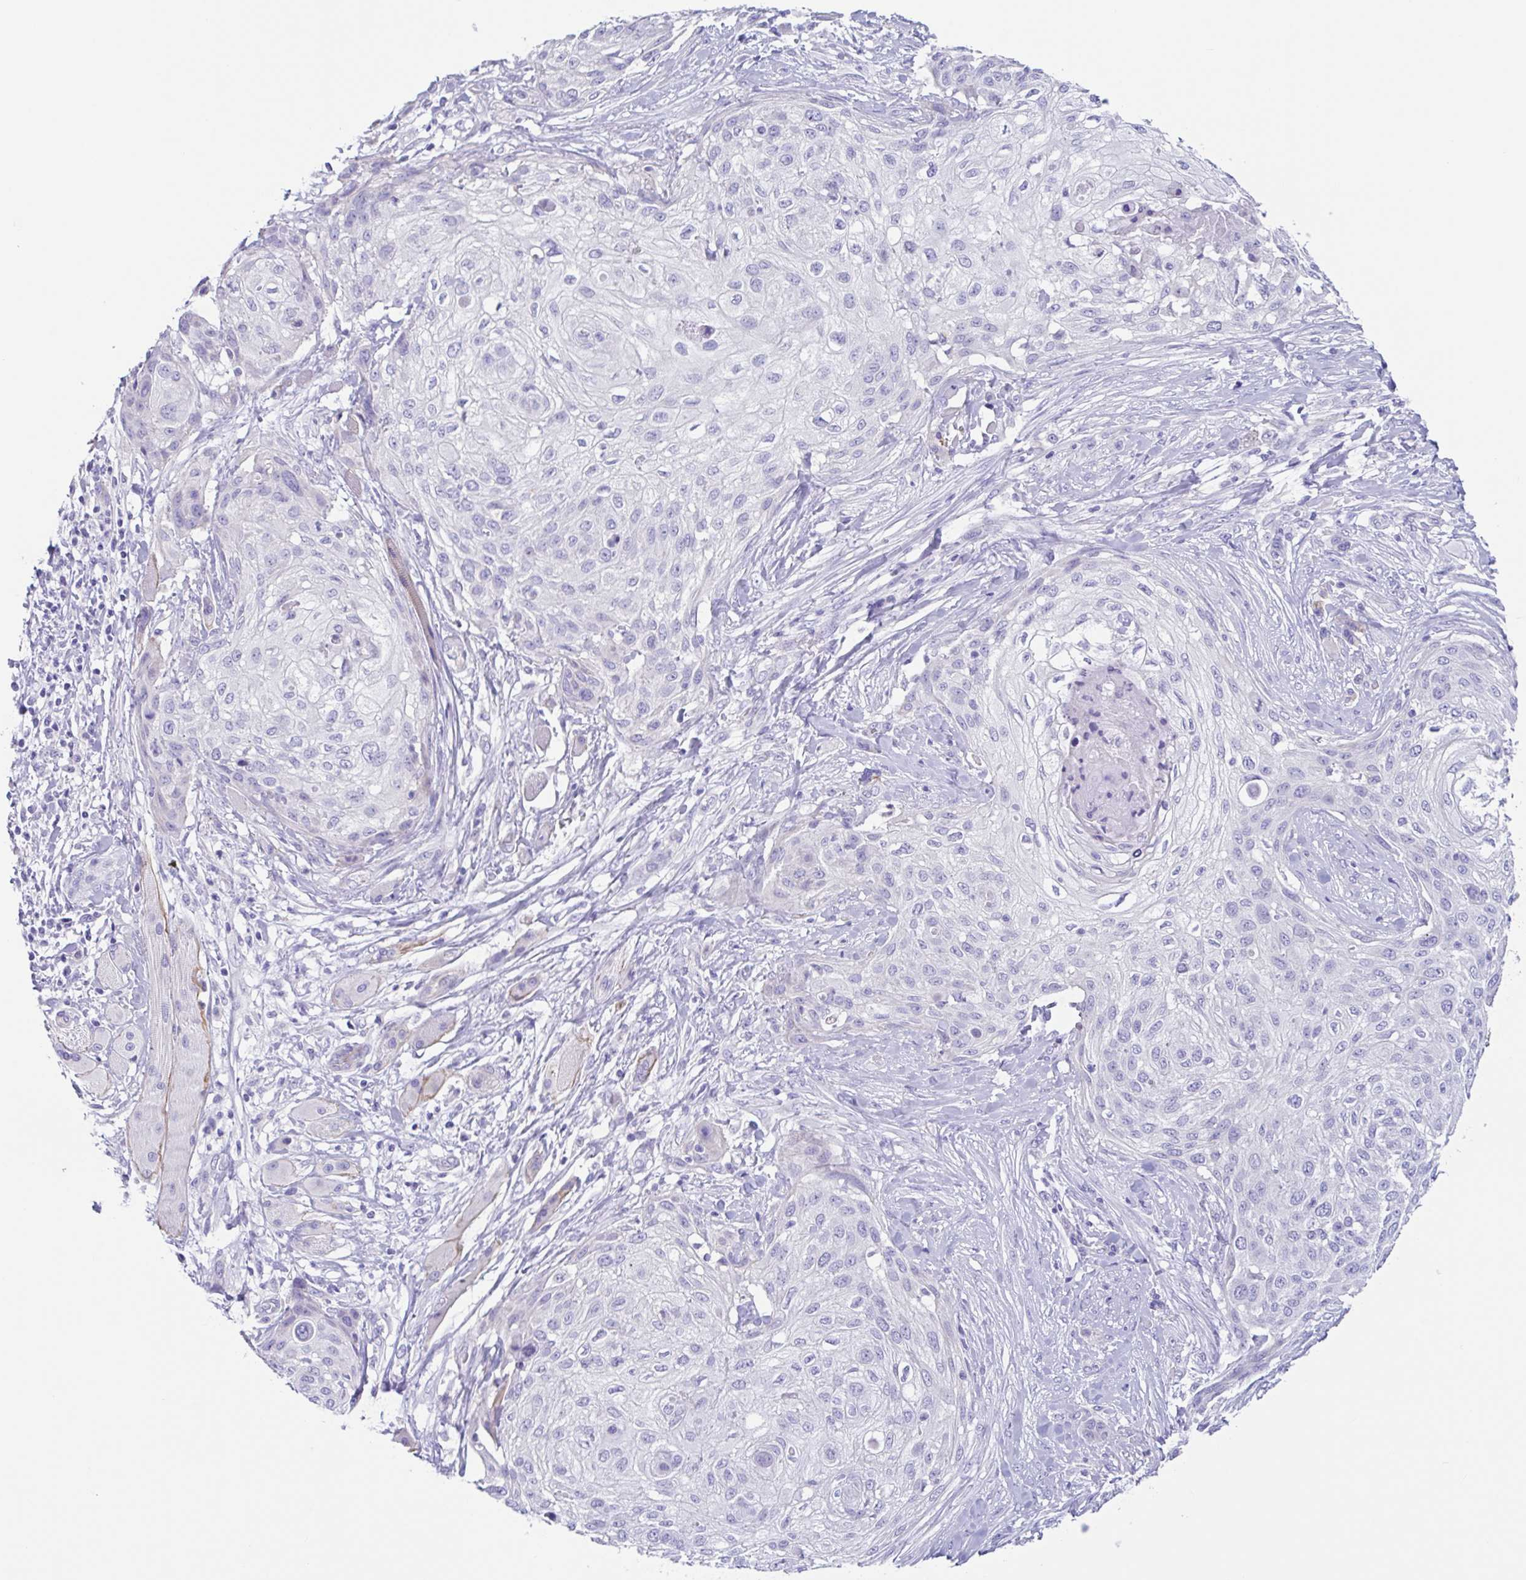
{"staining": {"intensity": "negative", "quantity": "none", "location": "none"}, "tissue": "skin cancer", "cell_type": "Tumor cells", "image_type": "cancer", "snomed": [{"axis": "morphology", "description": "Squamous cell carcinoma, NOS"}, {"axis": "topography", "description": "Skin"}], "caption": "Immunohistochemistry of human skin cancer (squamous cell carcinoma) shows no staining in tumor cells.", "gene": "OR6N2", "patient": {"sex": "female", "age": 87}}